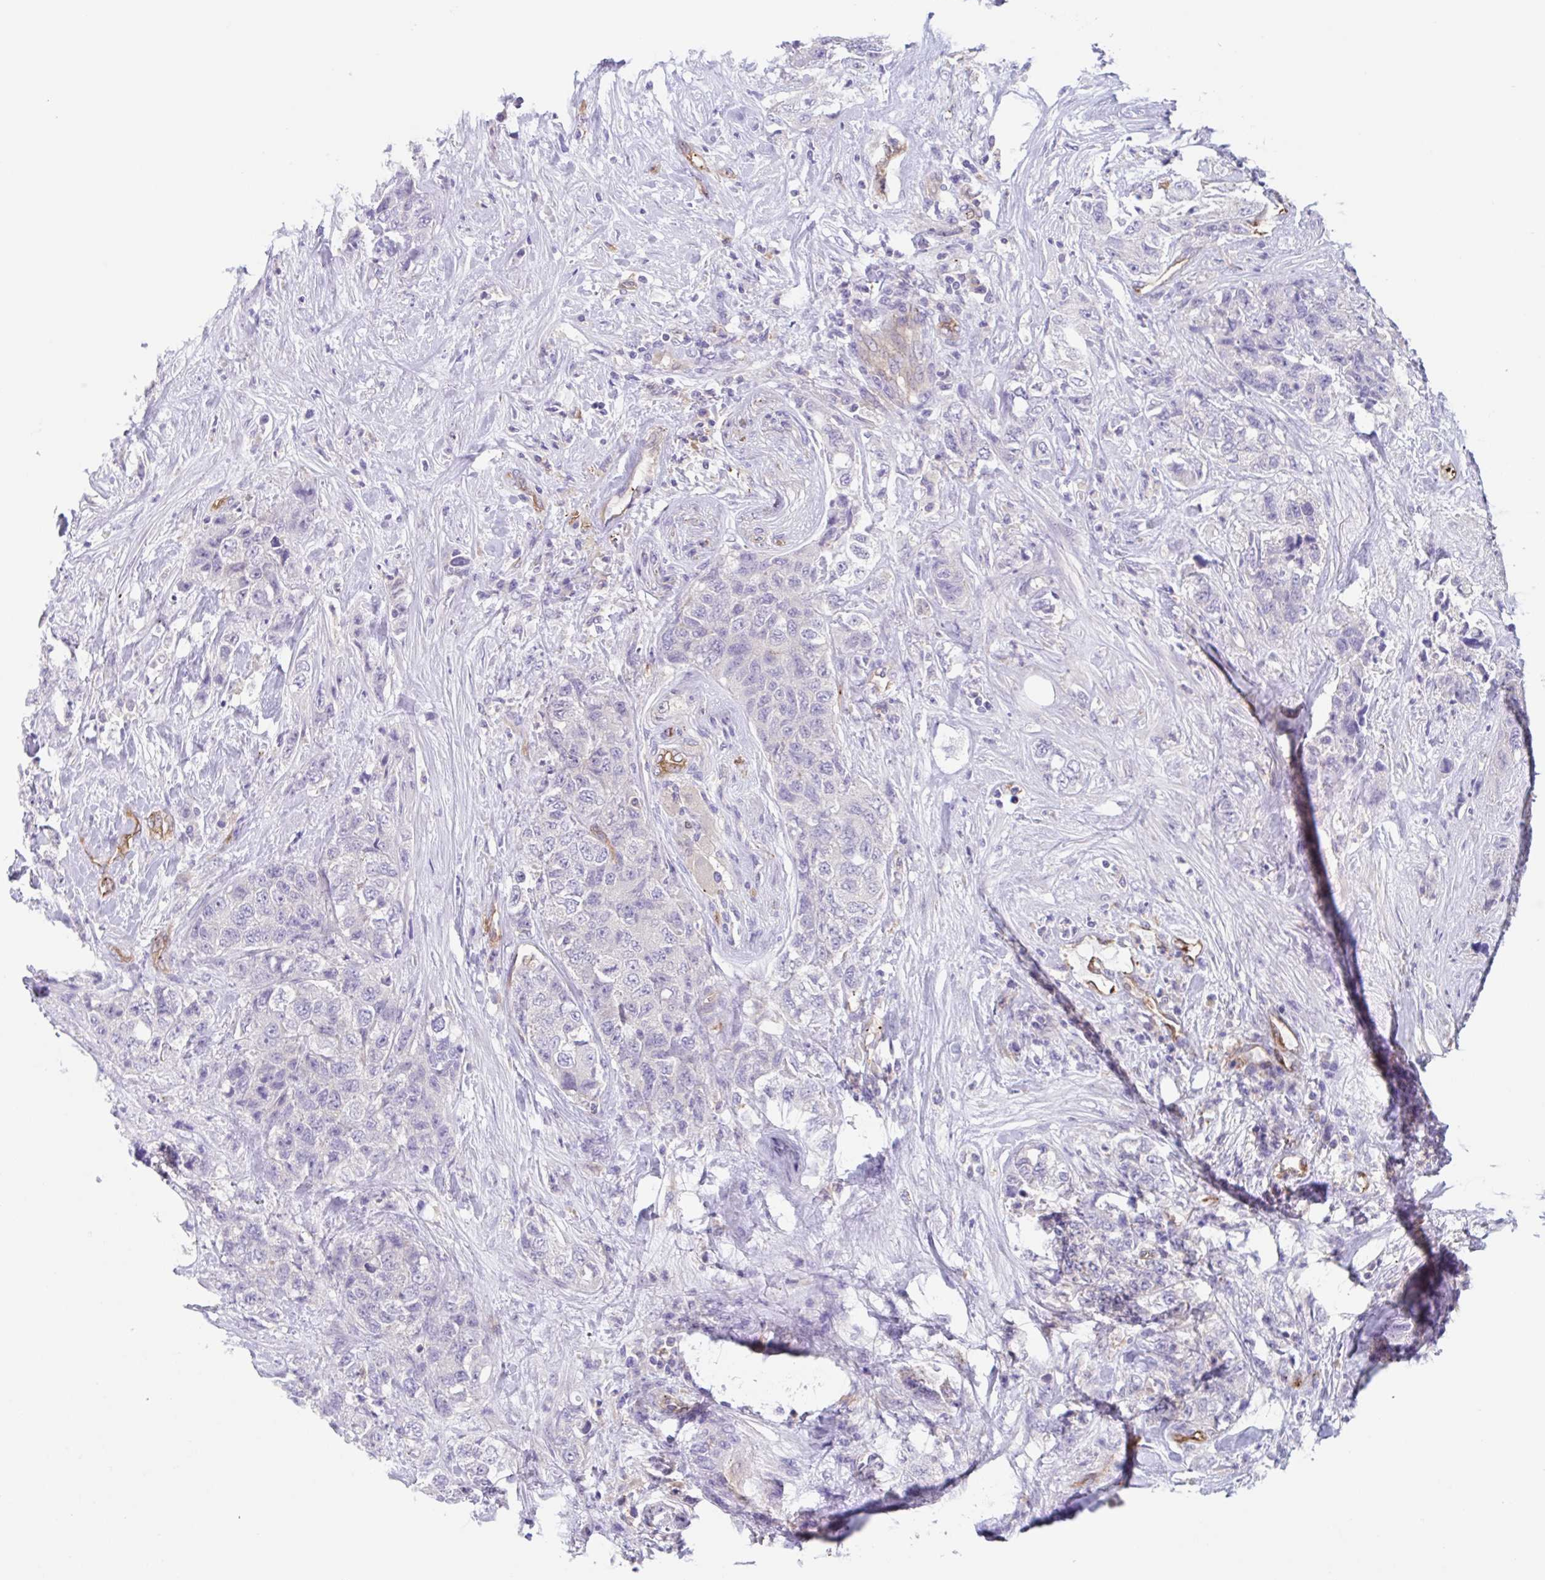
{"staining": {"intensity": "negative", "quantity": "none", "location": "none"}, "tissue": "urothelial cancer", "cell_type": "Tumor cells", "image_type": "cancer", "snomed": [{"axis": "morphology", "description": "Urothelial carcinoma, High grade"}, {"axis": "topography", "description": "Urinary bladder"}], "caption": "High power microscopy photomicrograph of an immunohistochemistry (IHC) photomicrograph of high-grade urothelial carcinoma, revealing no significant staining in tumor cells.", "gene": "EHD4", "patient": {"sex": "female", "age": 78}}